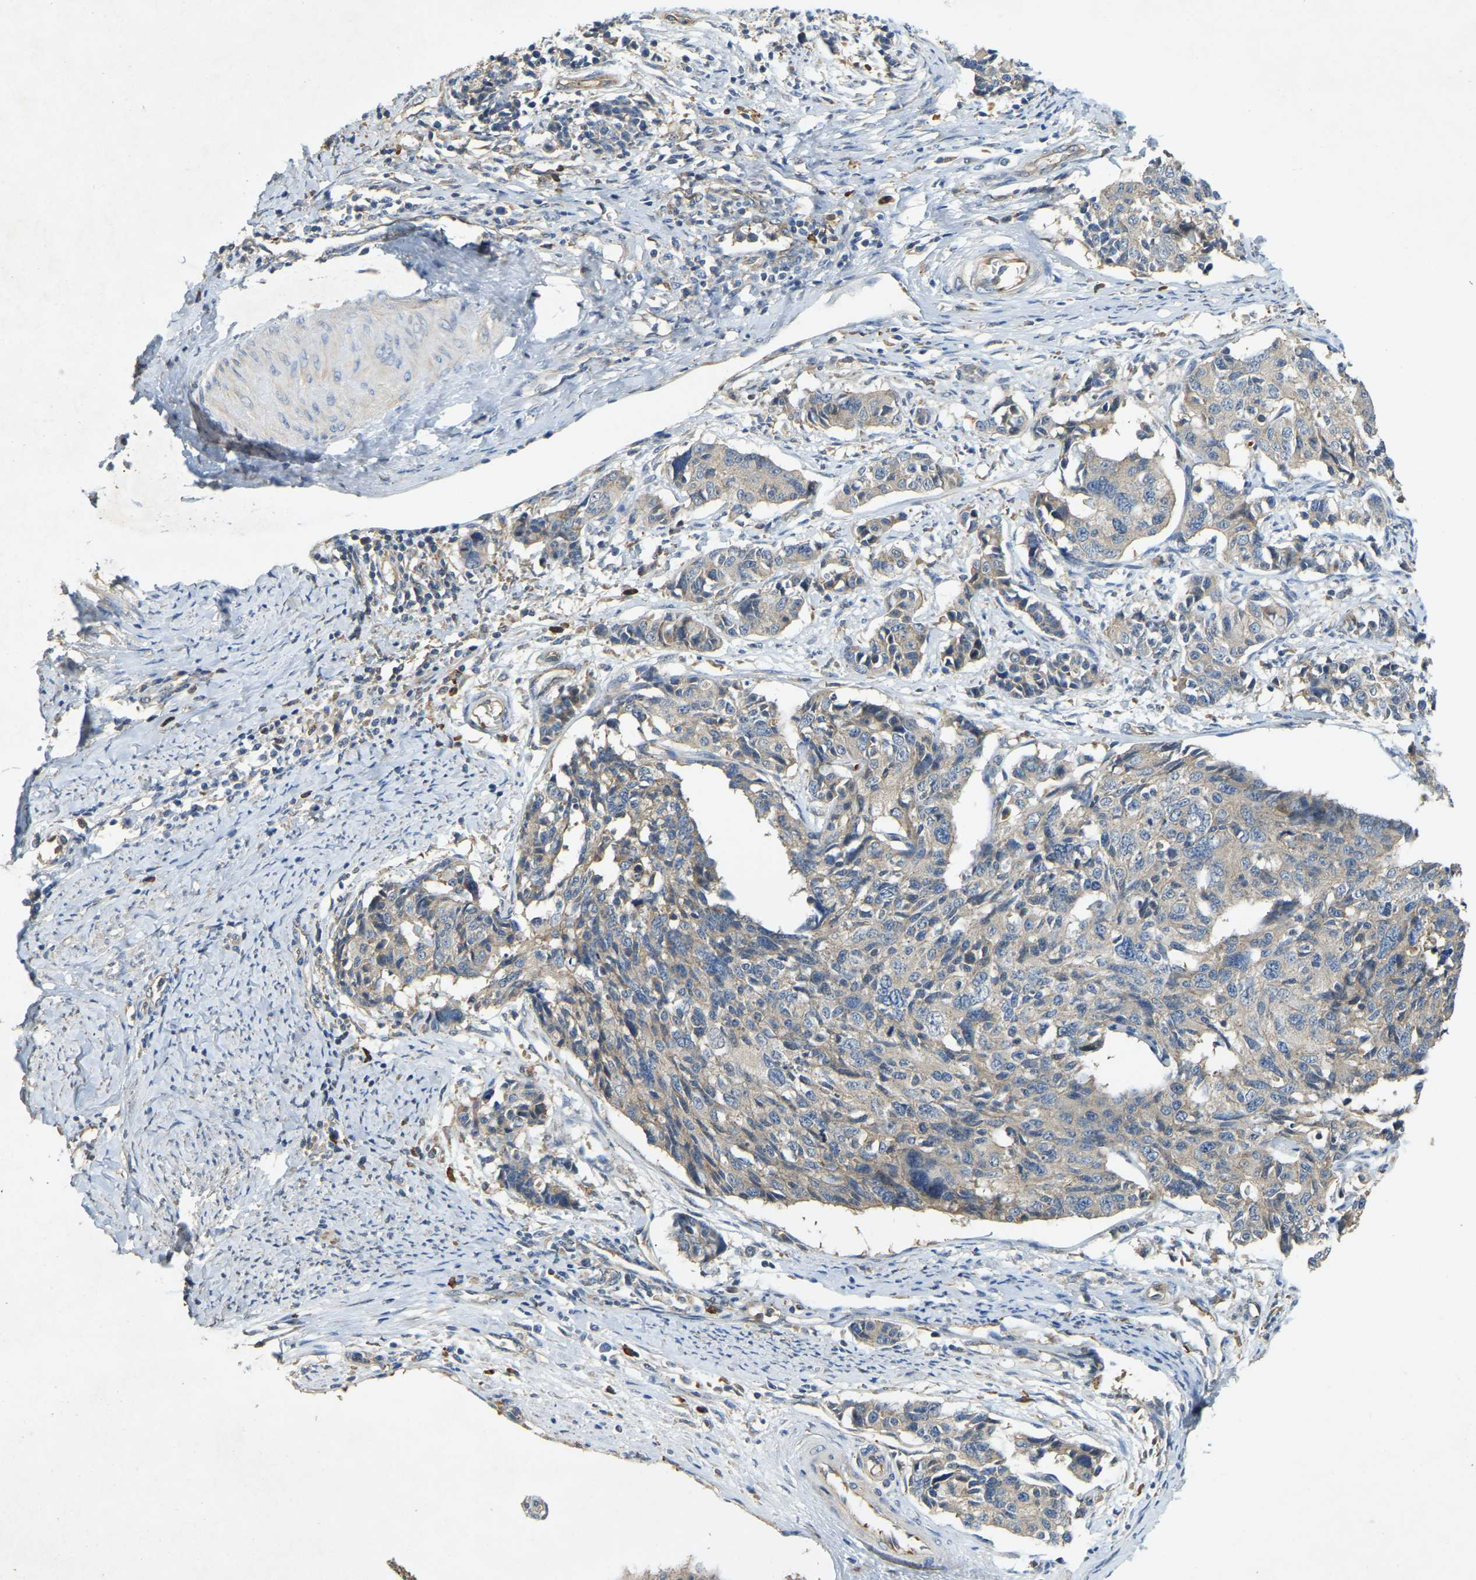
{"staining": {"intensity": "weak", "quantity": "25%-75%", "location": "cytoplasmic/membranous"}, "tissue": "cervical cancer", "cell_type": "Tumor cells", "image_type": "cancer", "snomed": [{"axis": "morphology", "description": "Normal tissue, NOS"}, {"axis": "morphology", "description": "Squamous cell carcinoma, NOS"}, {"axis": "topography", "description": "Cervix"}], "caption": "Squamous cell carcinoma (cervical) was stained to show a protein in brown. There is low levels of weak cytoplasmic/membranous expression in about 25%-75% of tumor cells. The staining was performed using DAB to visualize the protein expression in brown, while the nuclei were stained in blue with hematoxylin (Magnification: 20x).", "gene": "CFLAR", "patient": {"sex": "female", "age": 35}}